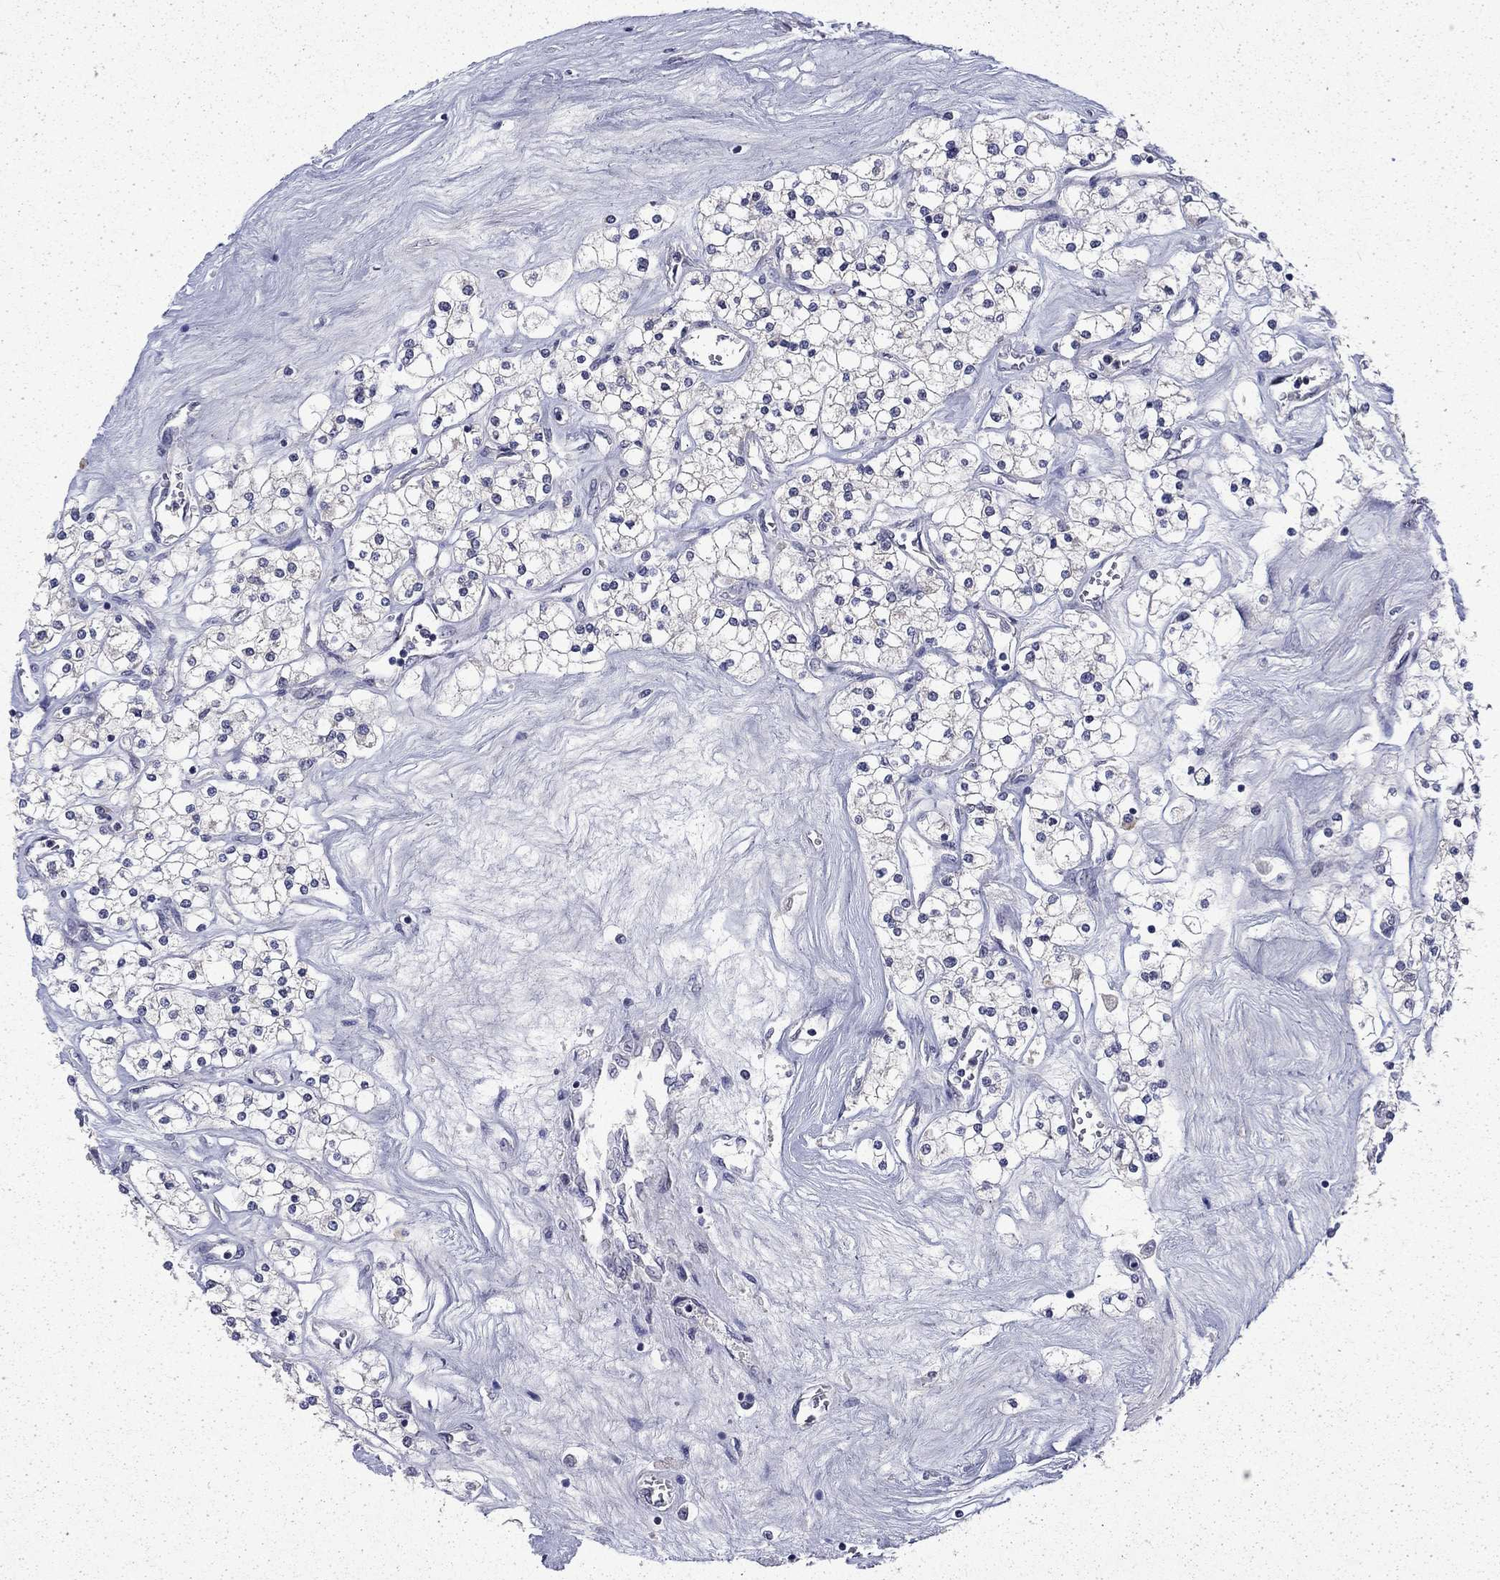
{"staining": {"intensity": "negative", "quantity": "none", "location": "none"}, "tissue": "renal cancer", "cell_type": "Tumor cells", "image_type": "cancer", "snomed": [{"axis": "morphology", "description": "Adenocarcinoma, NOS"}, {"axis": "topography", "description": "Kidney"}], "caption": "The IHC histopathology image has no significant positivity in tumor cells of renal cancer (adenocarcinoma) tissue. The staining is performed using DAB brown chromogen with nuclei counter-stained in using hematoxylin.", "gene": "CHAT", "patient": {"sex": "male", "age": 80}}